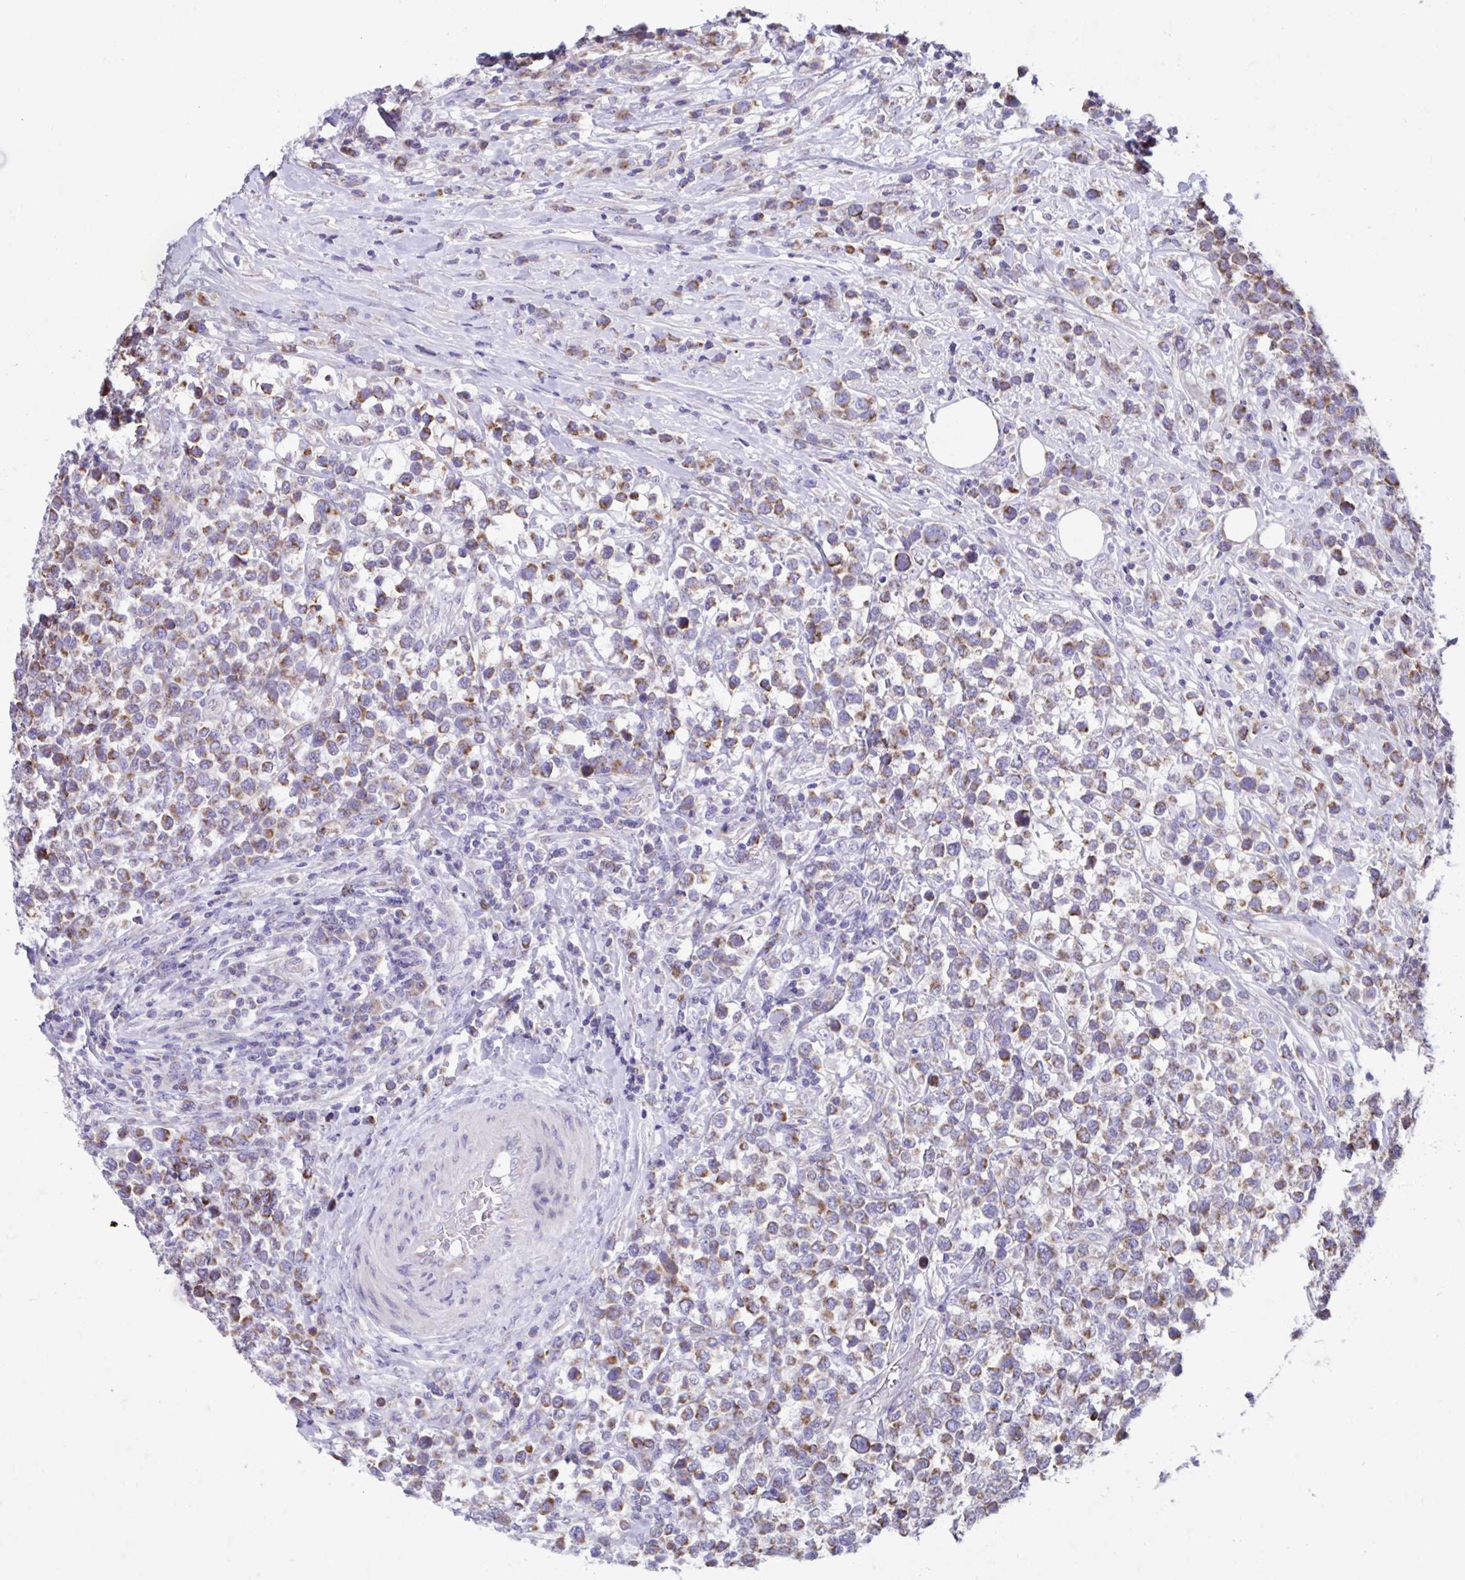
{"staining": {"intensity": "moderate", "quantity": ">75%", "location": "cytoplasmic/membranous"}, "tissue": "lymphoma", "cell_type": "Tumor cells", "image_type": "cancer", "snomed": [{"axis": "morphology", "description": "Malignant lymphoma, non-Hodgkin's type, High grade"}, {"axis": "topography", "description": "Soft tissue"}], "caption": "High-grade malignant lymphoma, non-Hodgkin's type stained with a protein marker exhibits moderate staining in tumor cells.", "gene": "LINGO4", "patient": {"sex": "female", "age": 56}}